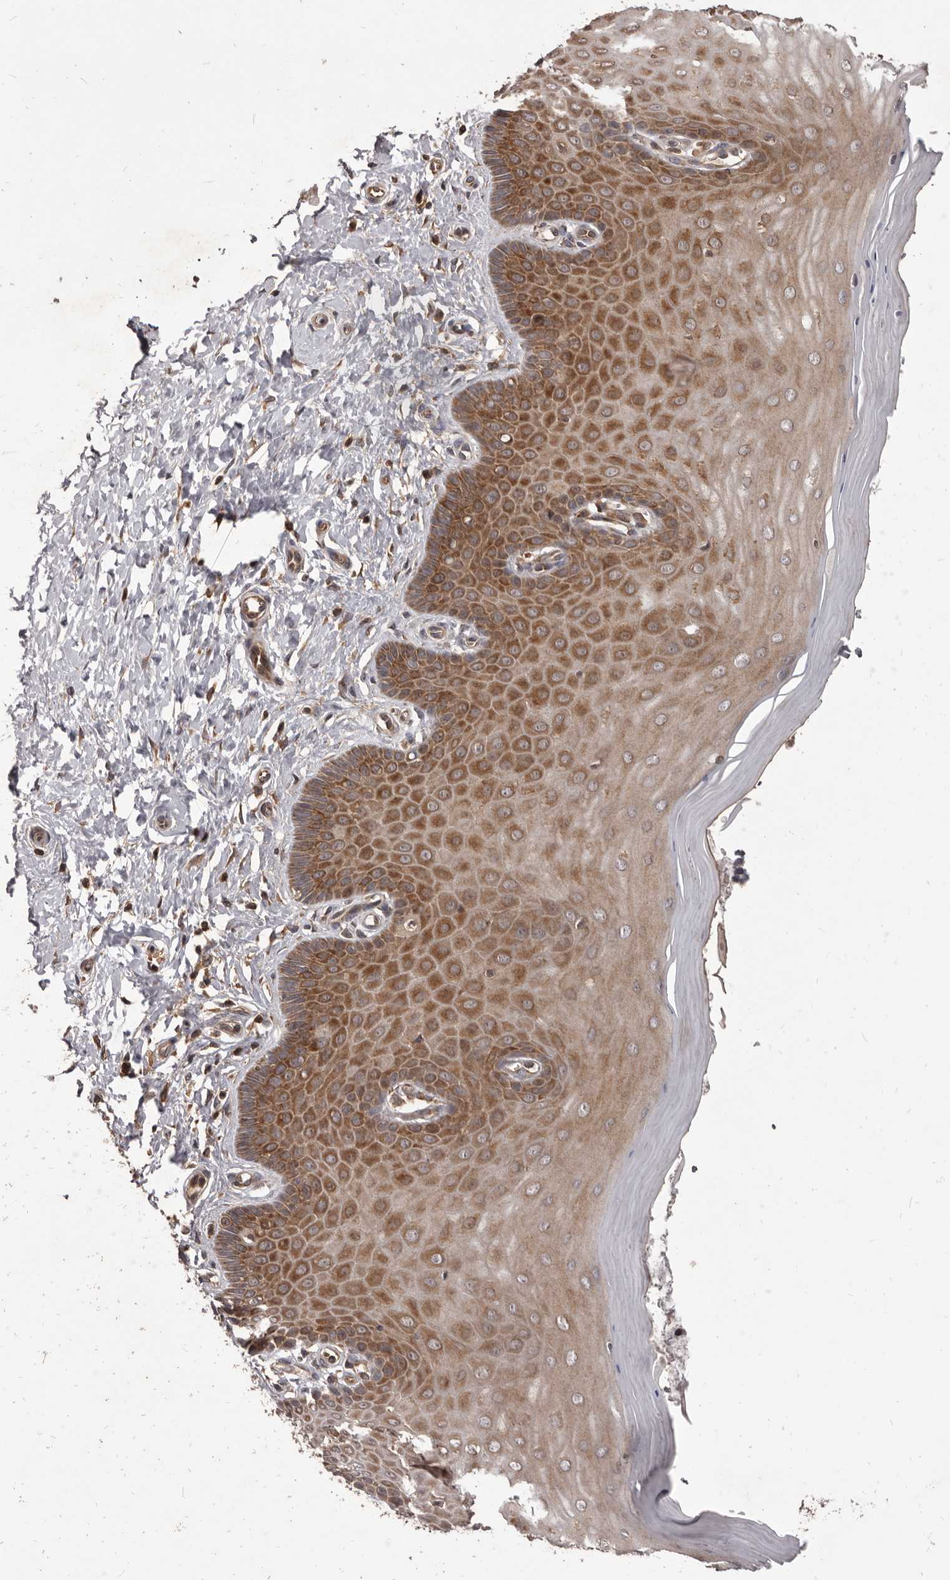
{"staining": {"intensity": "moderate", "quantity": ">75%", "location": "cytoplasmic/membranous"}, "tissue": "cervix", "cell_type": "Glandular cells", "image_type": "normal", "snomed": [{"axis": "morphology", "description": "Normal tissue, NOS"}, {"axis": "topography", "description": "Cervix"}], "caption": "This is a histology image of IHC staining of normal cervix, which shows moderate expression in the cytoplasmic/membranous of glandular cells.", "gene": "HBS1L", "patient": {"sex": "female", "age": 55}}